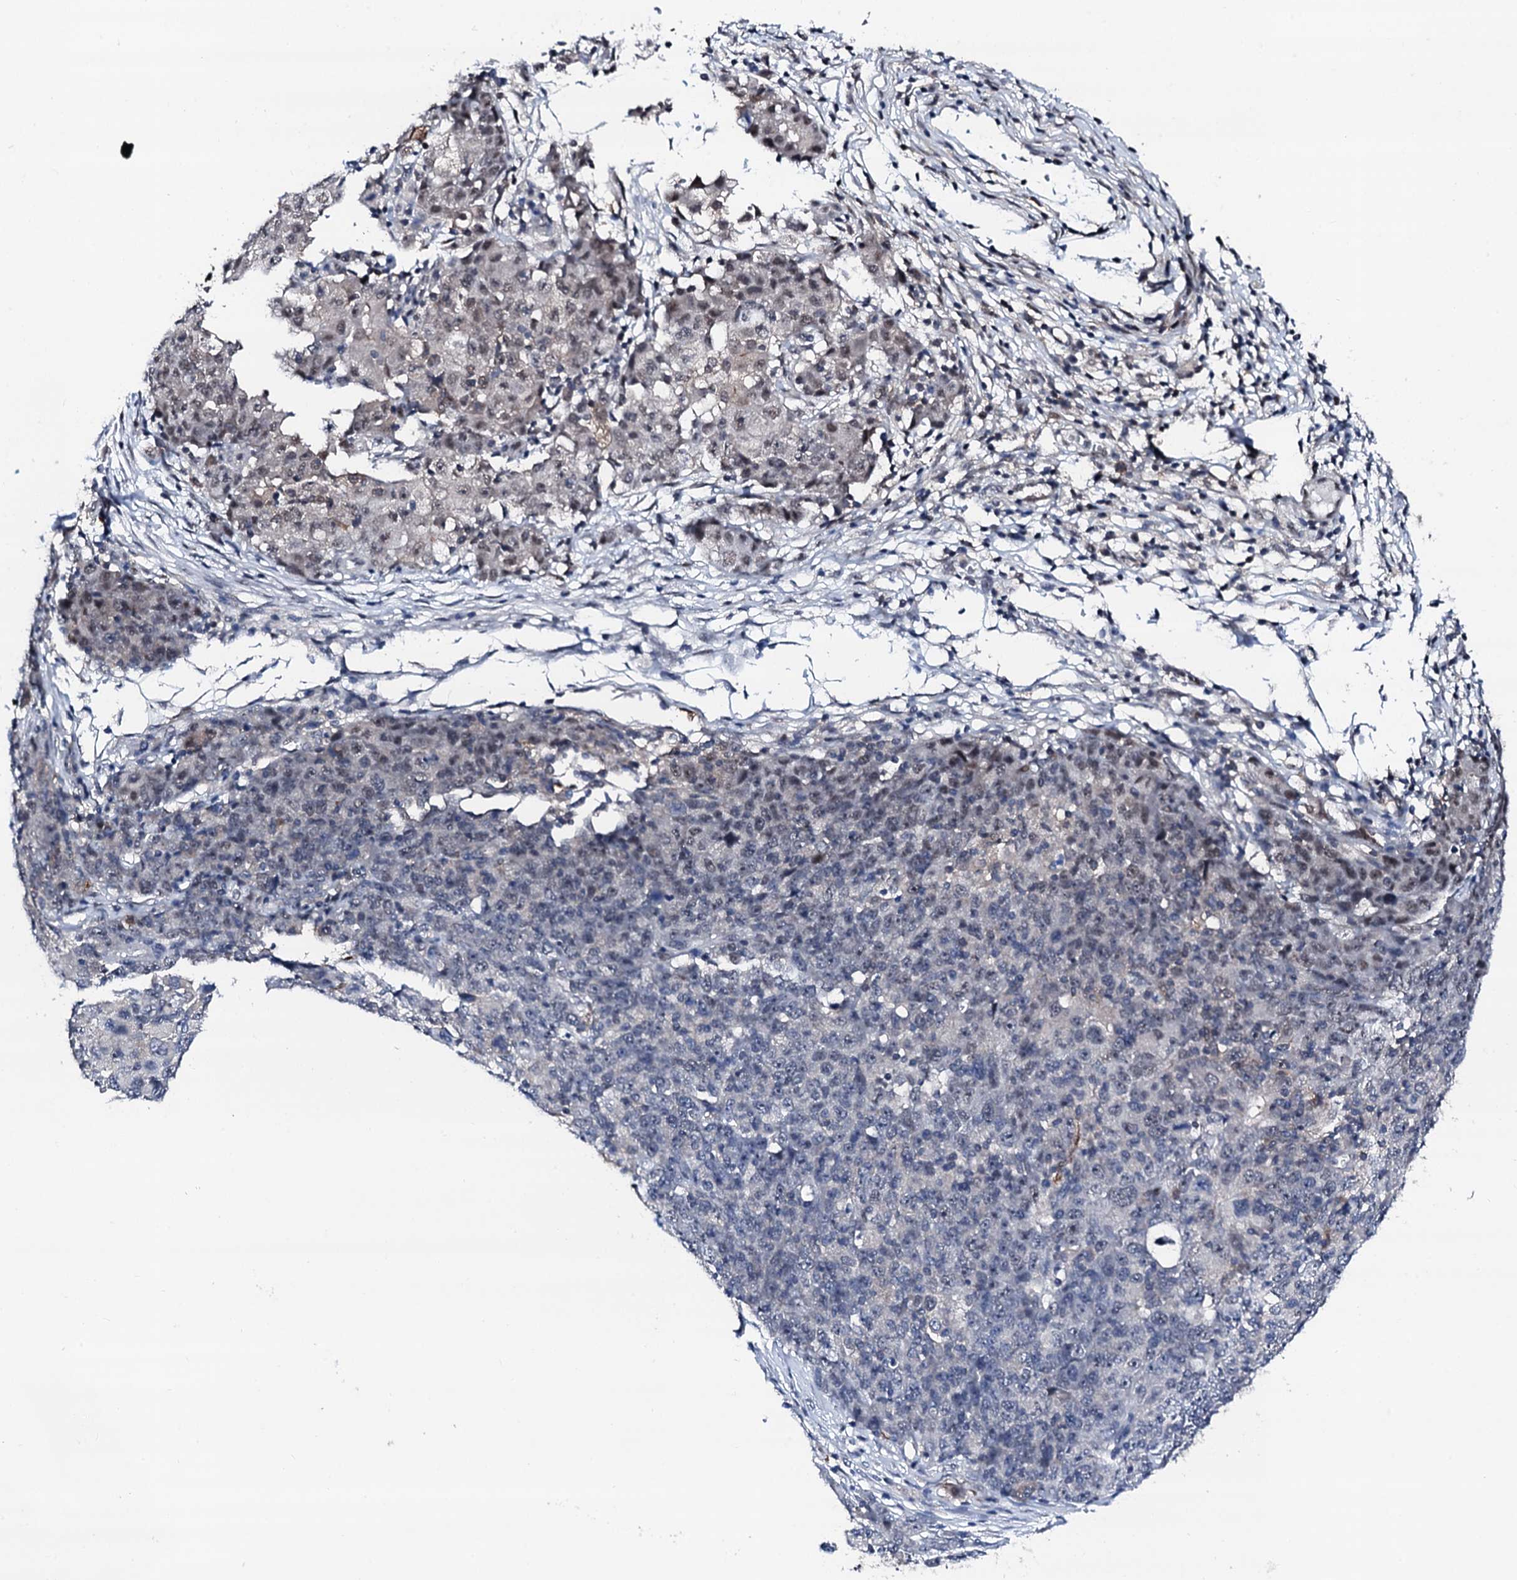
{"staining": {"intensity": "weak", "quantity": "<25%", "location": "nuclear"}, "tissue": "ovarian cancer", "cell_type": "Tumor cells", "image_type": "cancer", "snomed": [{"axis": "morphology", "description": "Carcinoma, endometroid"}, {"axis": "topography", "description": "Ovary"}], "caption": "Image shows no protein expression in tumor cells of ovarian cancer (endometroid carcinoma) tissue.", "gene": "TRAFD1", "patient": {"sex": "female", "age": 42}}